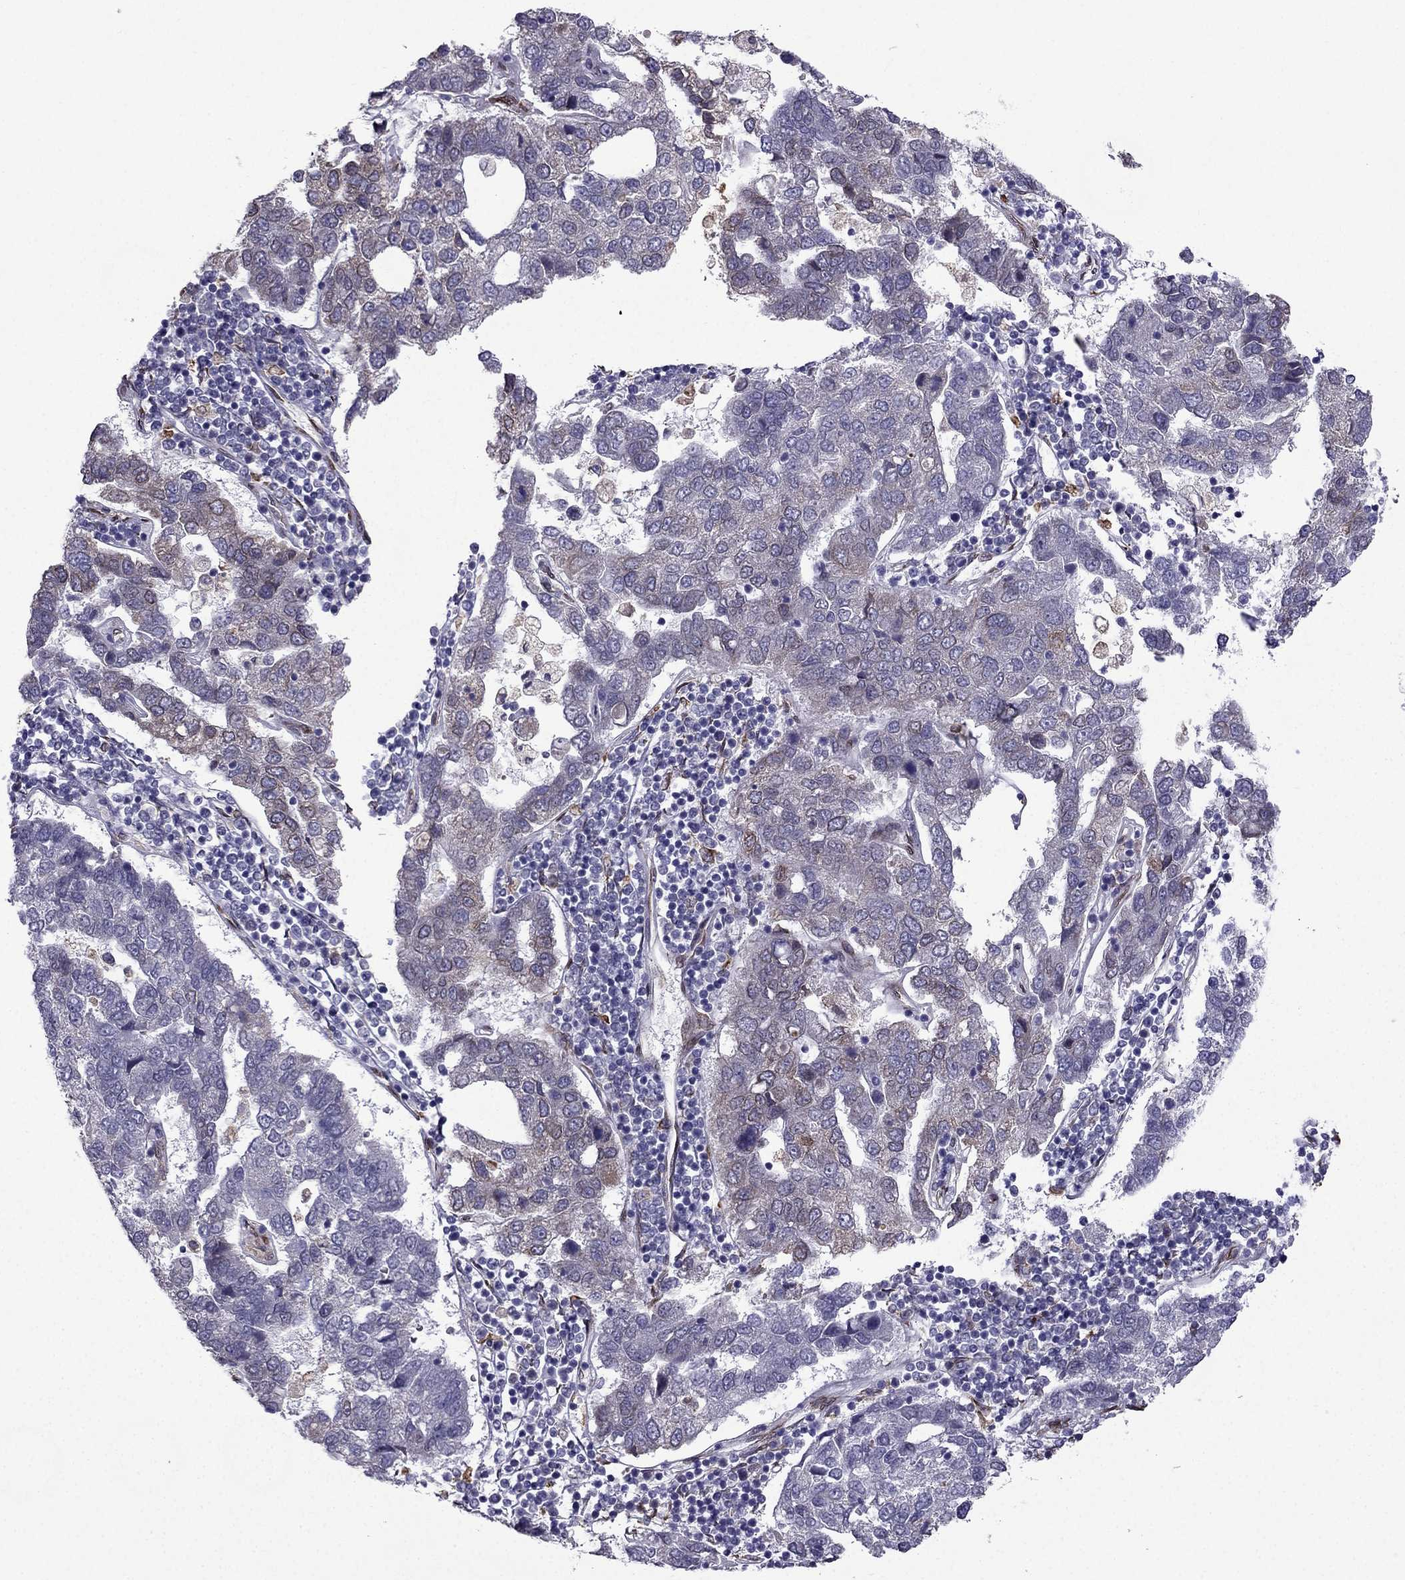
{"staining": {"intensity": "negative", "quantity": "none", "location": "none"}, "tissue": "pancreatic cancer", "cell_type": "Tumor cells", "image_type": "cancer", "snomed": [{"axis": "morphology", "description": "Adenocarcinoma, NOS"}, {"axis": "topography", "description": "Pancreas"}], "caption": "Immunohistochemistry image of neoplastic tissue: human pancreatic cancer stained with DAB displays no significant protein expression in tumor cells.", "gene": "IKBIP", "patient": {"sex": "female", "age": 61}}